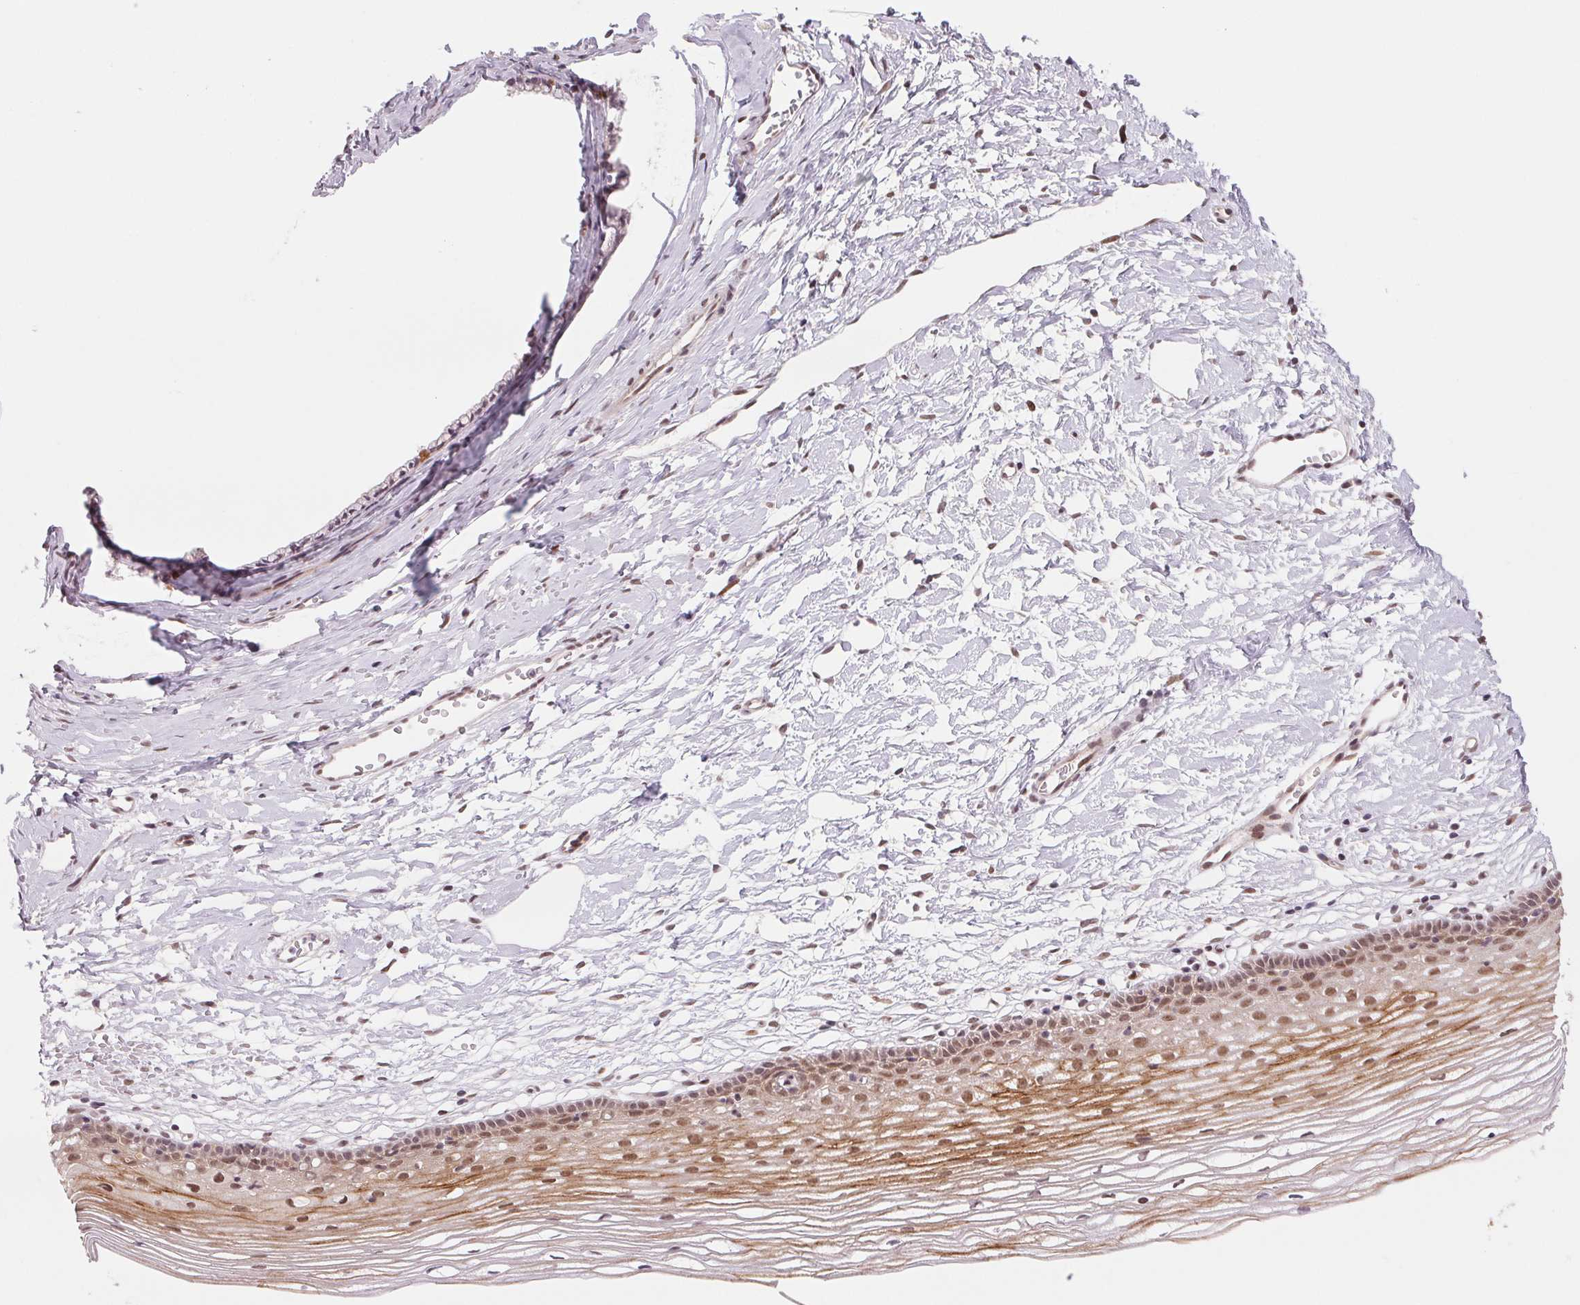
{"staining": {"intensity": "weak", "quantity": "25%-75%", "location": "nuclear"}, "tissue": "cervix", "cell_type": "Glandular cells", "image_type": "normal", "snomed": [{"axis": "morphology", "description": "Normal tissue, NOS"}, {"axis": "topography", "description": "Cervix"}], "caption": "Protein staining of unremarkable cervix exhibits weak nuclear staining in approximately 25%-75% of glandular cells. (IHC, brightfield microscopy, high magnification).", "gene": "DNAJB6", "patient": {"sex": "female", "age": 40}}